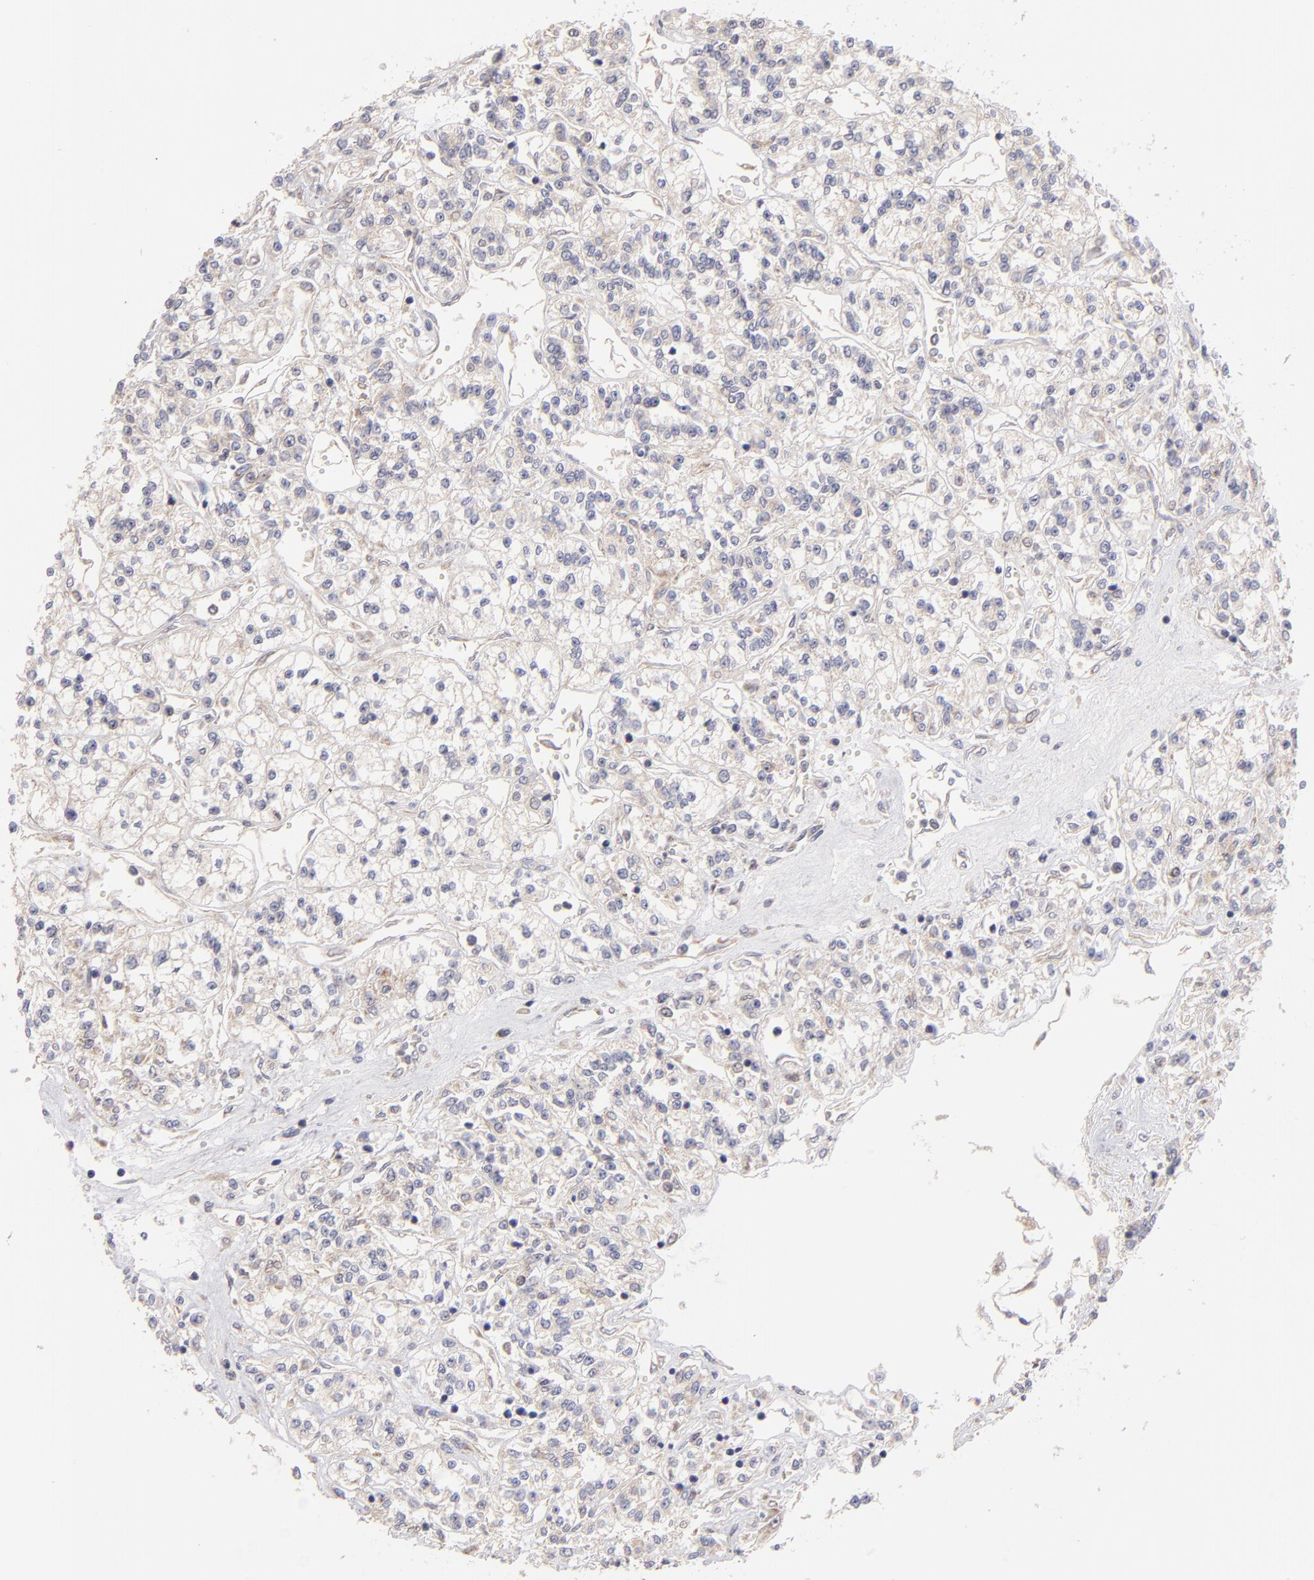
{"staining": {"intensity": "weak", "quantity": ">75%", "location": "cytoplasmic/membranous"}, "tissue": "renal cancer", "cell_type": "Tumor cells", "image_type": "cancer", "snomed": [{"axis": "morphology", "description": "Adenocarcinoma, NOS"}, {"axis": "topography", "description": "Kidney"}], "caption": "Tumor cells show low levels of weak cytoplasmic/membranous staining in about >75% of cells in human renal cancer (adenocarcinoma).", "gene": "HCCS", "patient": {"sex": "female", "age": 76}}